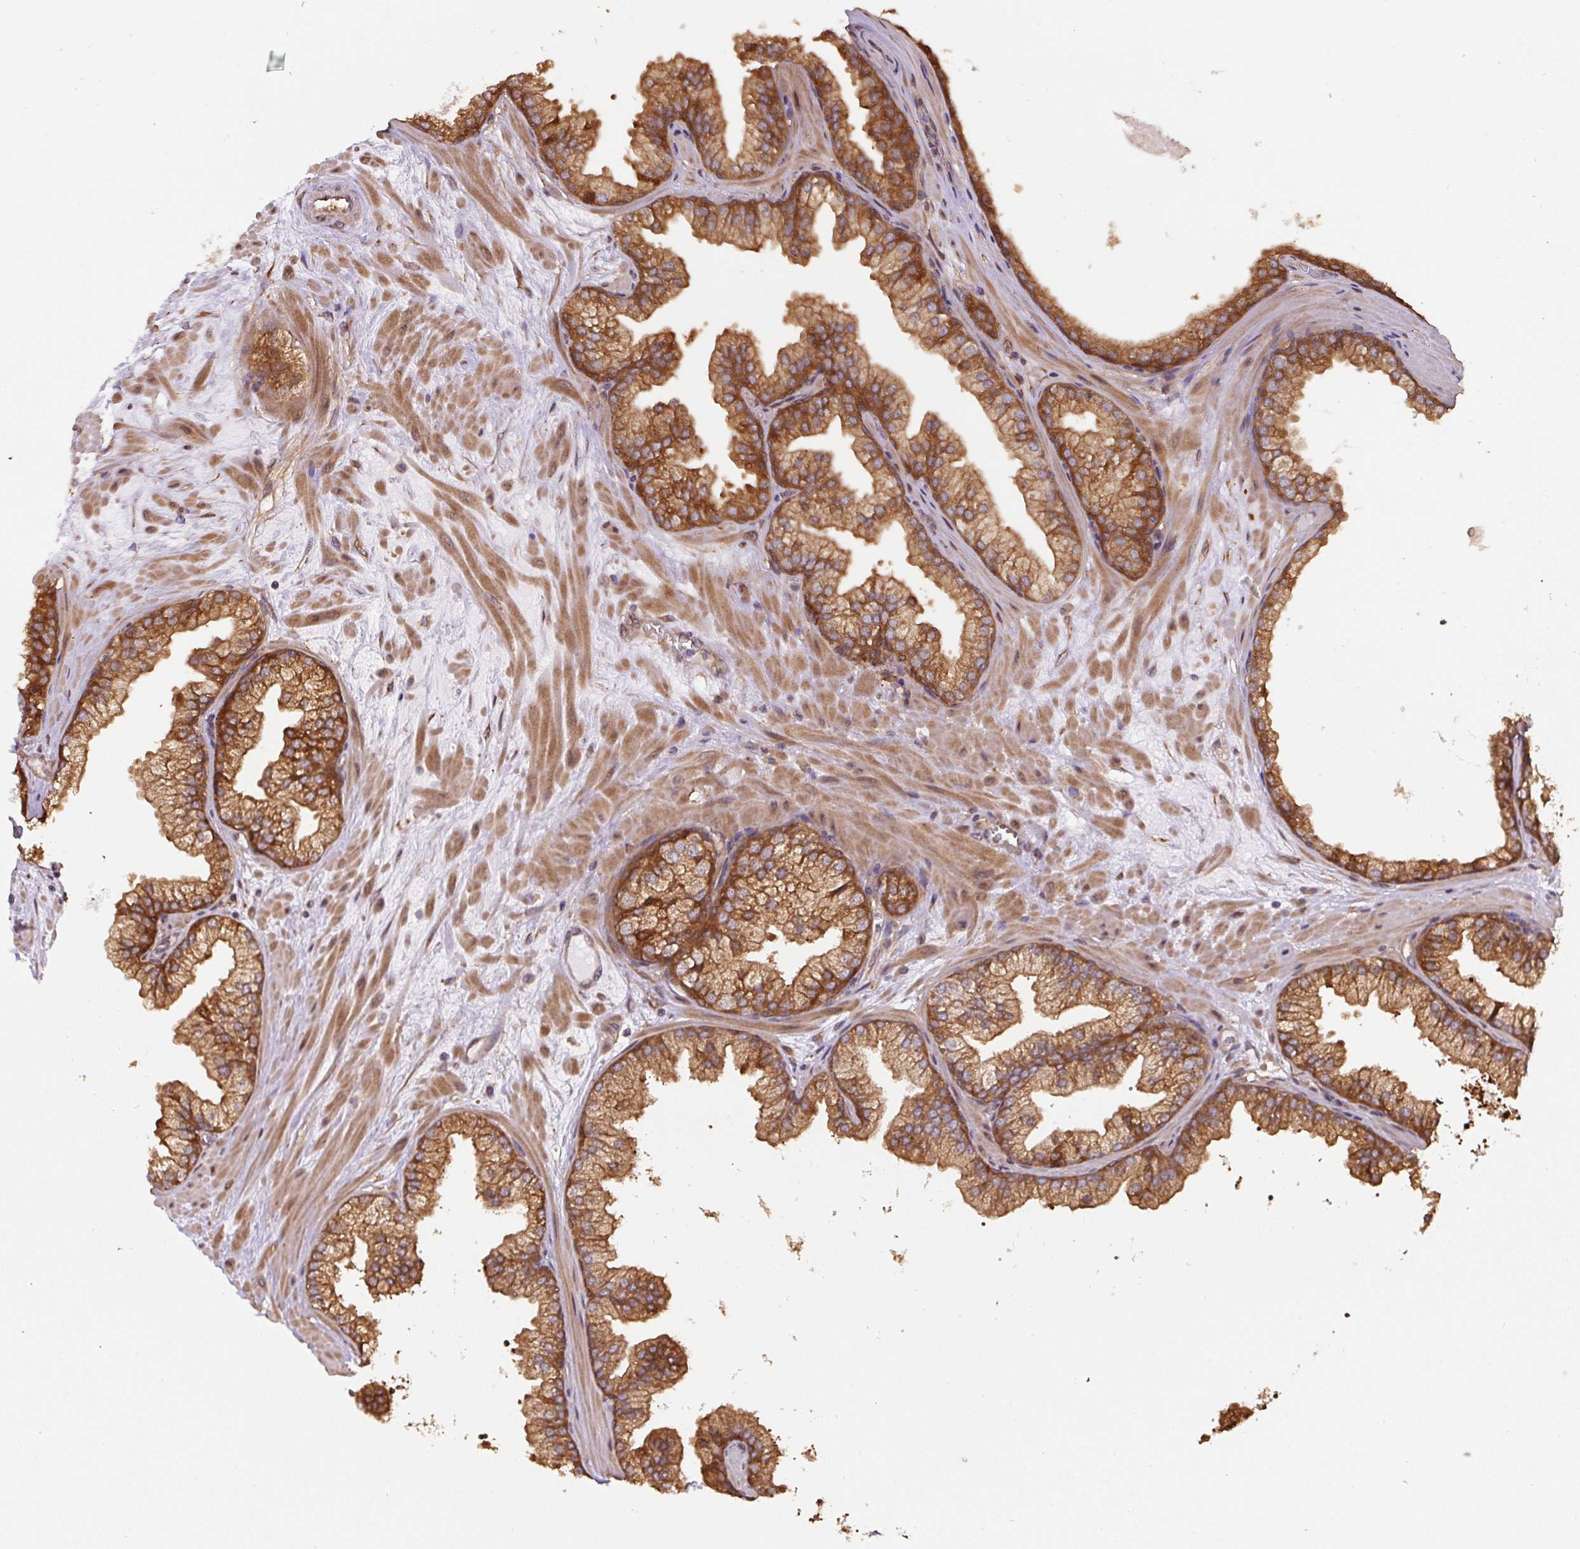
{"staining": {"intensity": "moderate", "quantity": ">75%", "location": "cytoplasmic/membranous"}, "tissue": "prostate", "cell_type": "Glandular cells", "image_type": "normal", "snomed": [{"axis": "morphology", "description": "Normal tissue, NOS"}, {"axis": "topography", "description": "Prostate"}, {"axis": "topography", "description": "Peripheral nerve tissue"}], "caption": "This image shows benign prostate stained with IHC to label a protein in brown. The cytoplasmic/membranous of glandular cells show moderate positivity for the protein. Nuclei are counter-stained blue.", "gene": "ST13", "patient": {"sex": "male", "age": 61}}